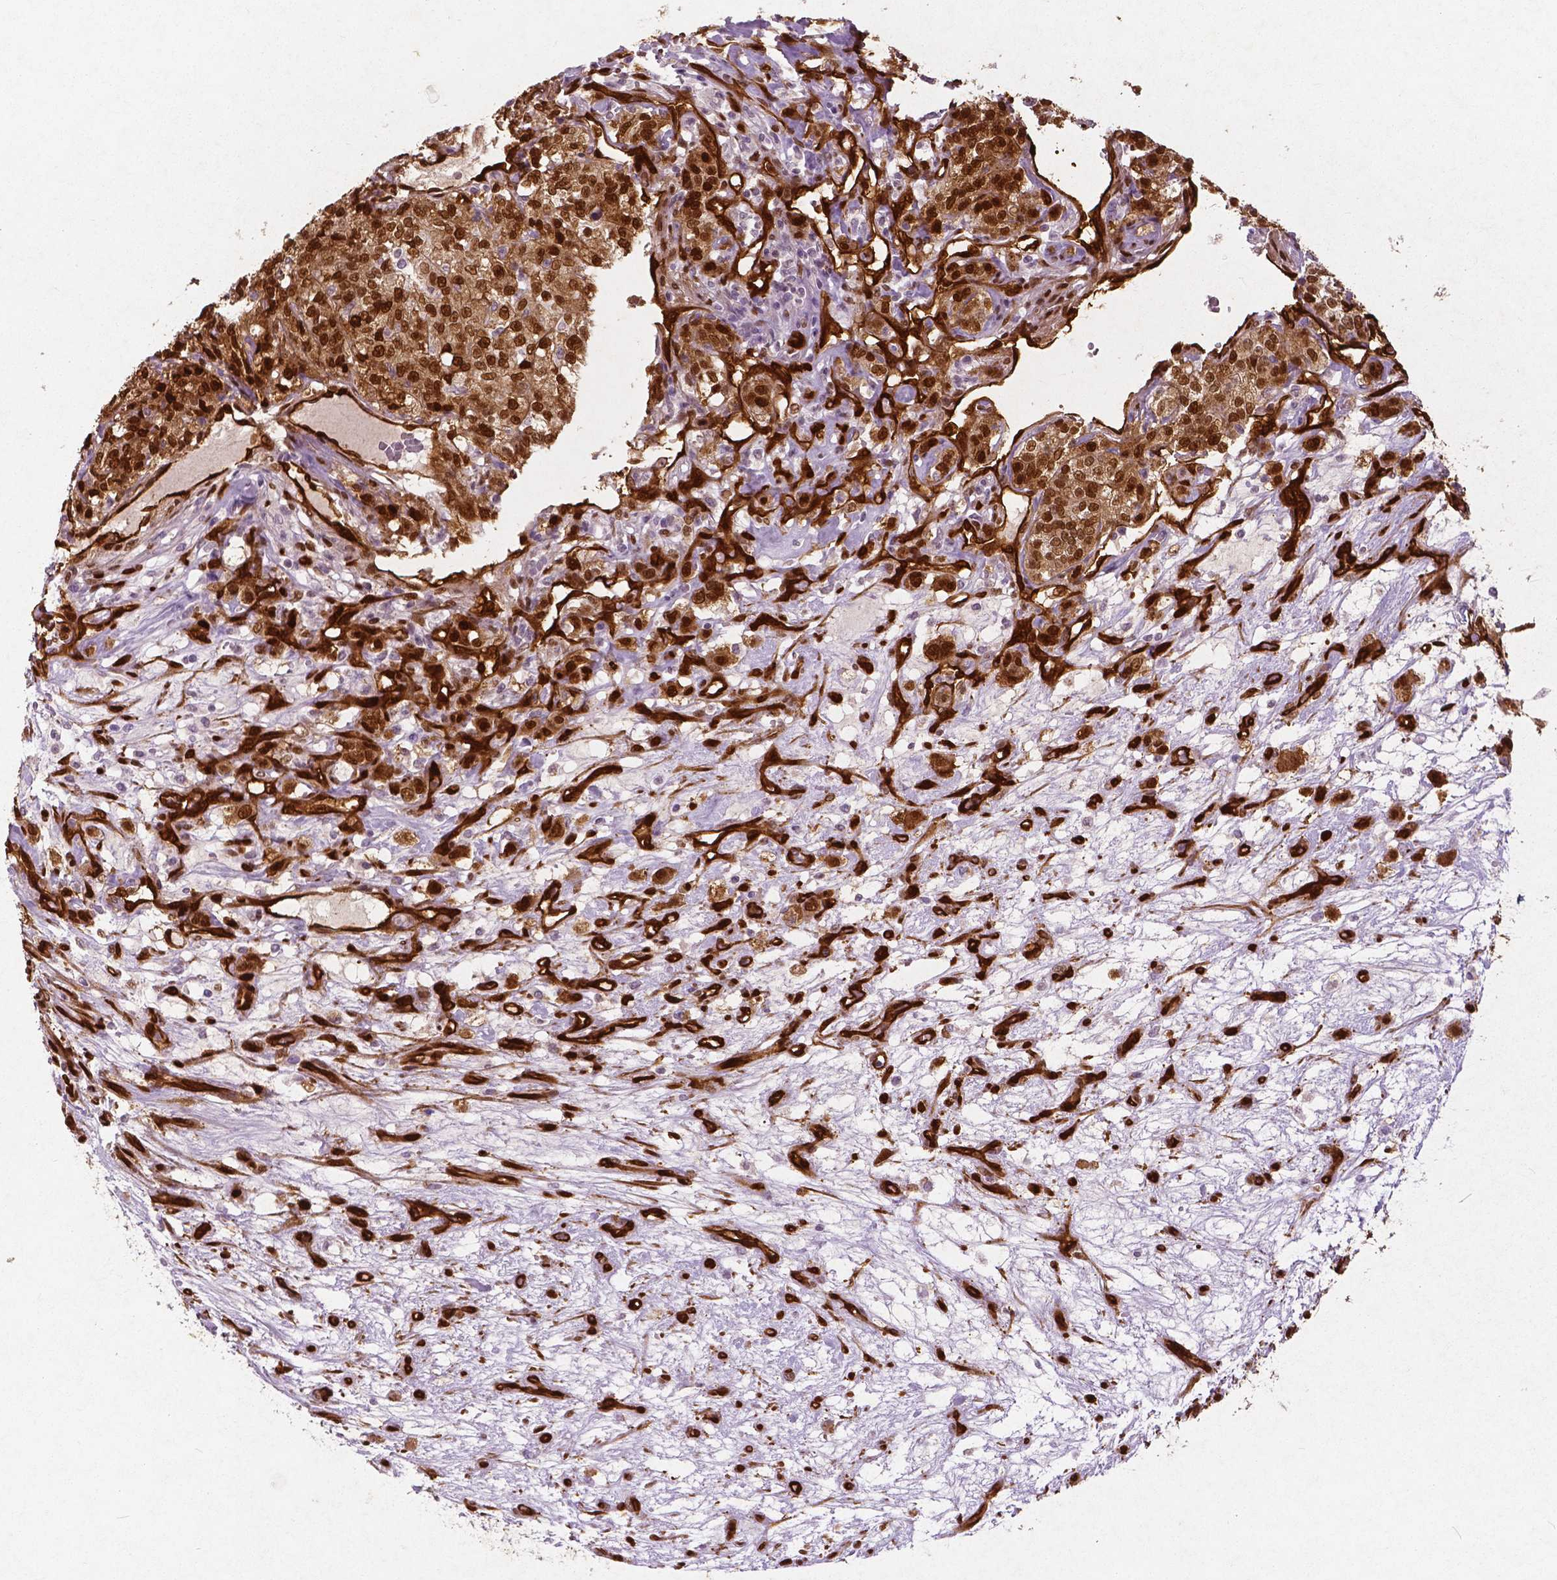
{"staining": {"intensity": "strong", "quantity": ">75%", "location": "cytoplasmic/membranous,nuclear"}, "tissue": "renal cancer", "cell_type": "Tumor cells", "image_type": "cancer", "snomed": [{"axis": "morphology", "description": "Adenocarcinoma, NOS"}, {"axis": "topography", "description": "Kidney"}], "caption": "Immunohistochemical staining of human adenocarcinoma (renal) displays high levels of strong cytoplasmic/membranous and nuclear staining in approximately >75% of tumor cells.", "gene": "WWTR1", "patient": {"sex": "female", "age": 63}}